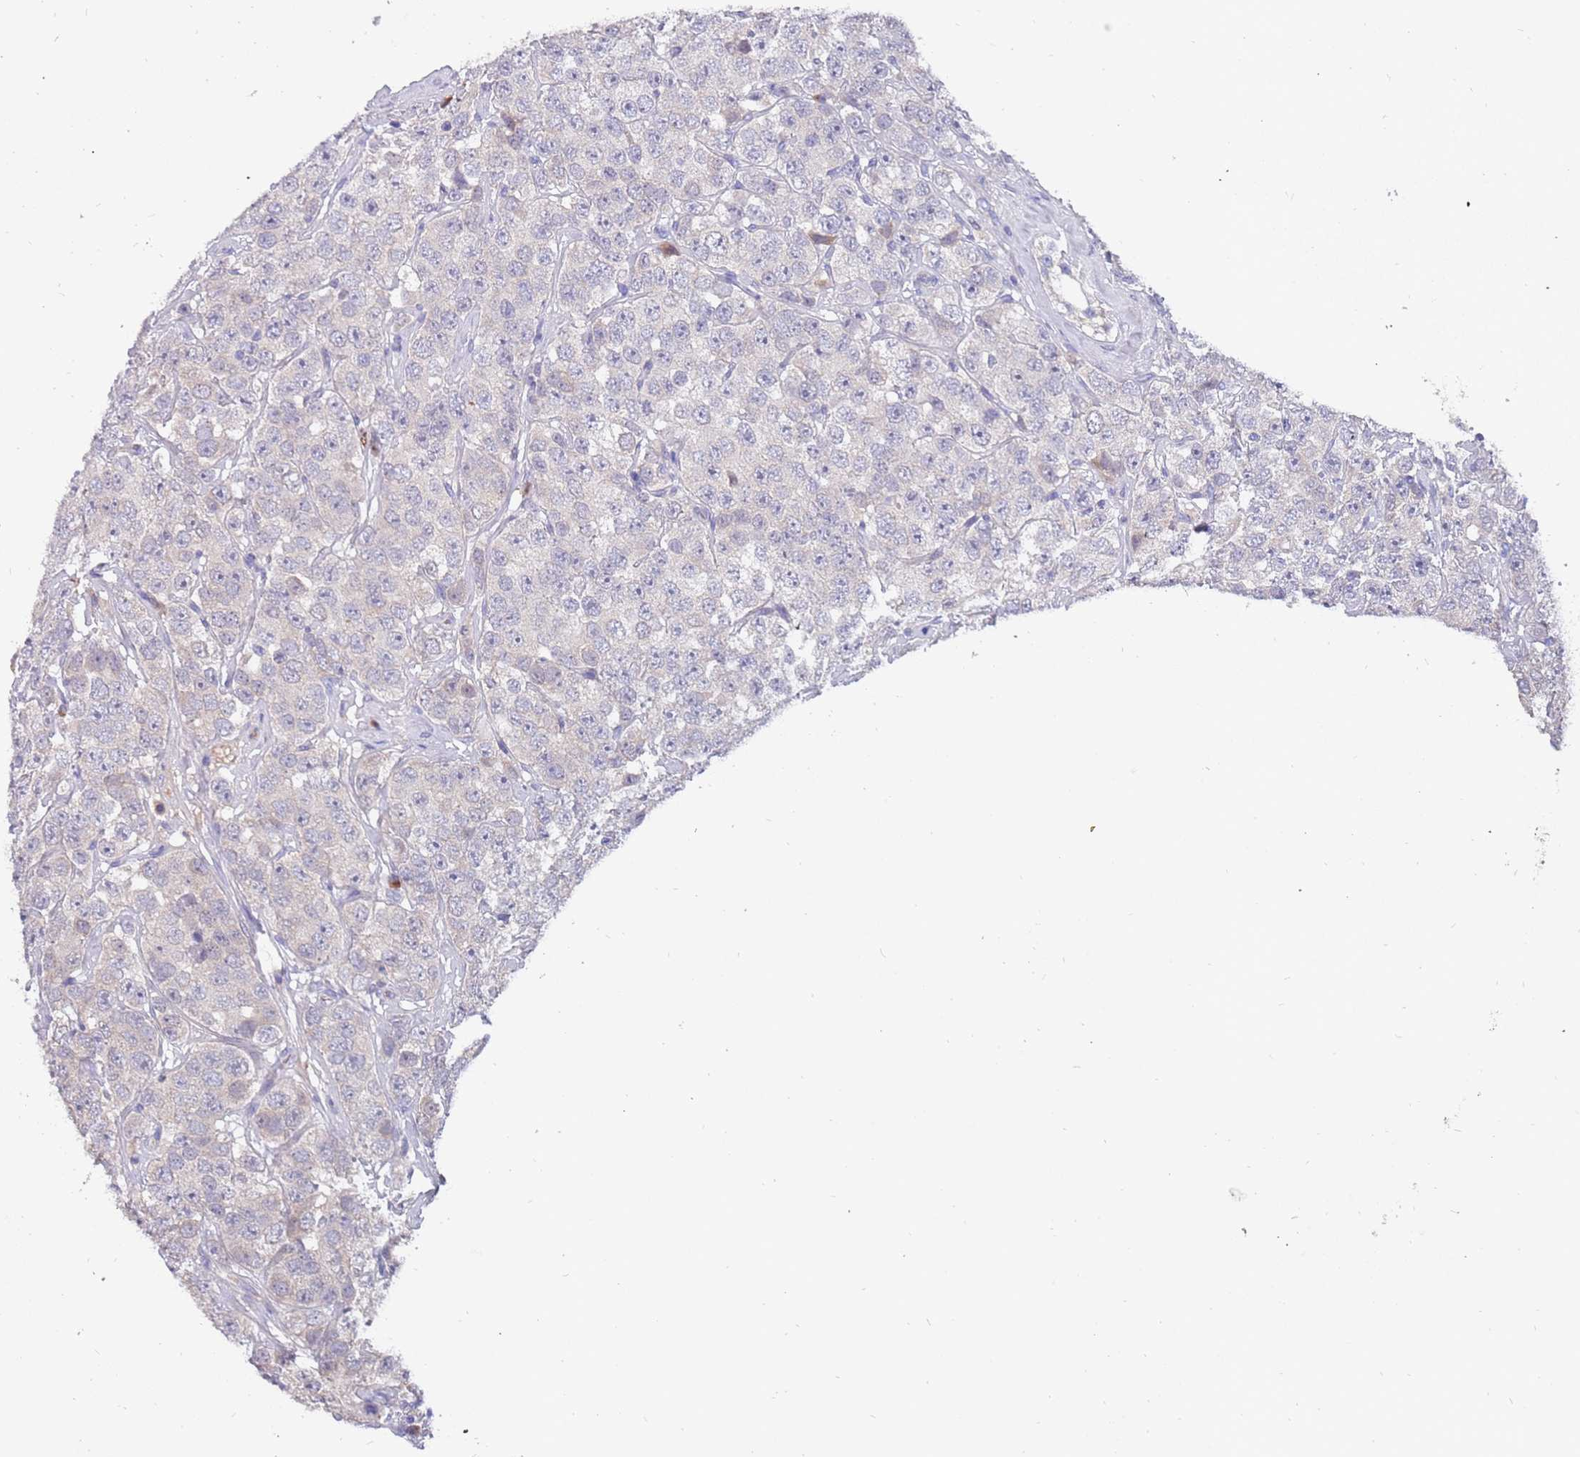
{"staining": {"intensity": "negative", "quantity": "none", "location": "none"}, "tissue": "testis cancer", "cell_type": "Tumor cells", "image_type": "cancer", "snomed": [{"axis": "morphology", "description": "Seminoma, NOS"}, {"axis": "topography", "description": "Testis"}], "caption": "DAB immunohistochemical staining of human testis cancer exhibits no significant staining in tumor cells.", "gene": "ZNF746", "patient": {"sex": "male", "age": 28}}